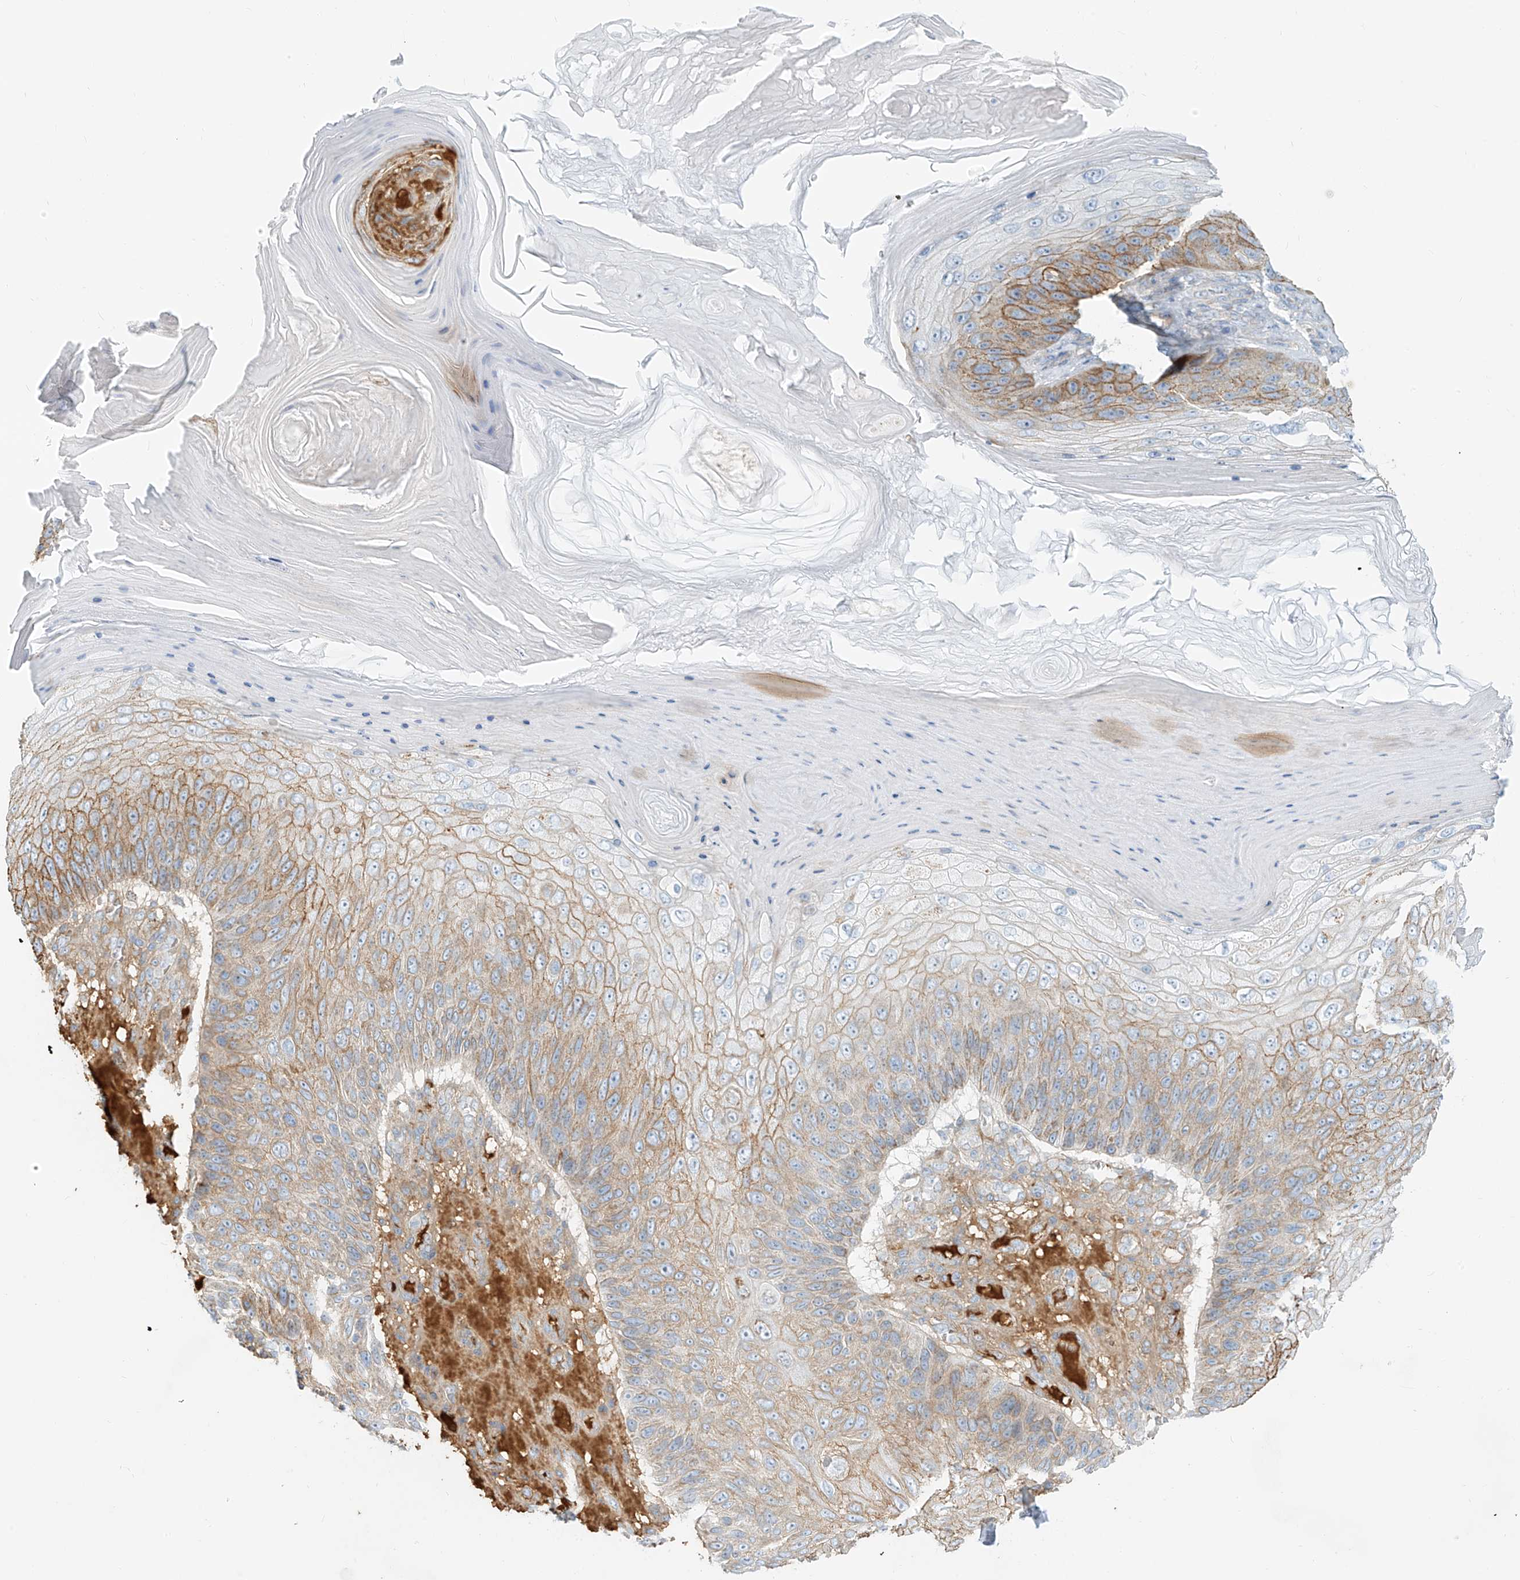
{"staining": {"intensity": "moderate", "quantity": ">75%", "location": "cytoplasmic/membranous"}, "tissue": "skin cancer", "cell_type": "Tumor cells", "image_type": "cancer", "snomed": [{"axis": "morphology", "description": "Squamous cell carcinoma, NOS"}, {"axis": "topography", "description": "Skin"}], "caption": "This is a micrograph of immunohistochemistry (IHC) staining of skin squamous cell carcinoma, which shows moderate positivity in the cytoplasmic/membranous of tumor cells.", "gene": "OCSTAMP", "patient": {"sex": "female", "age": 88}}